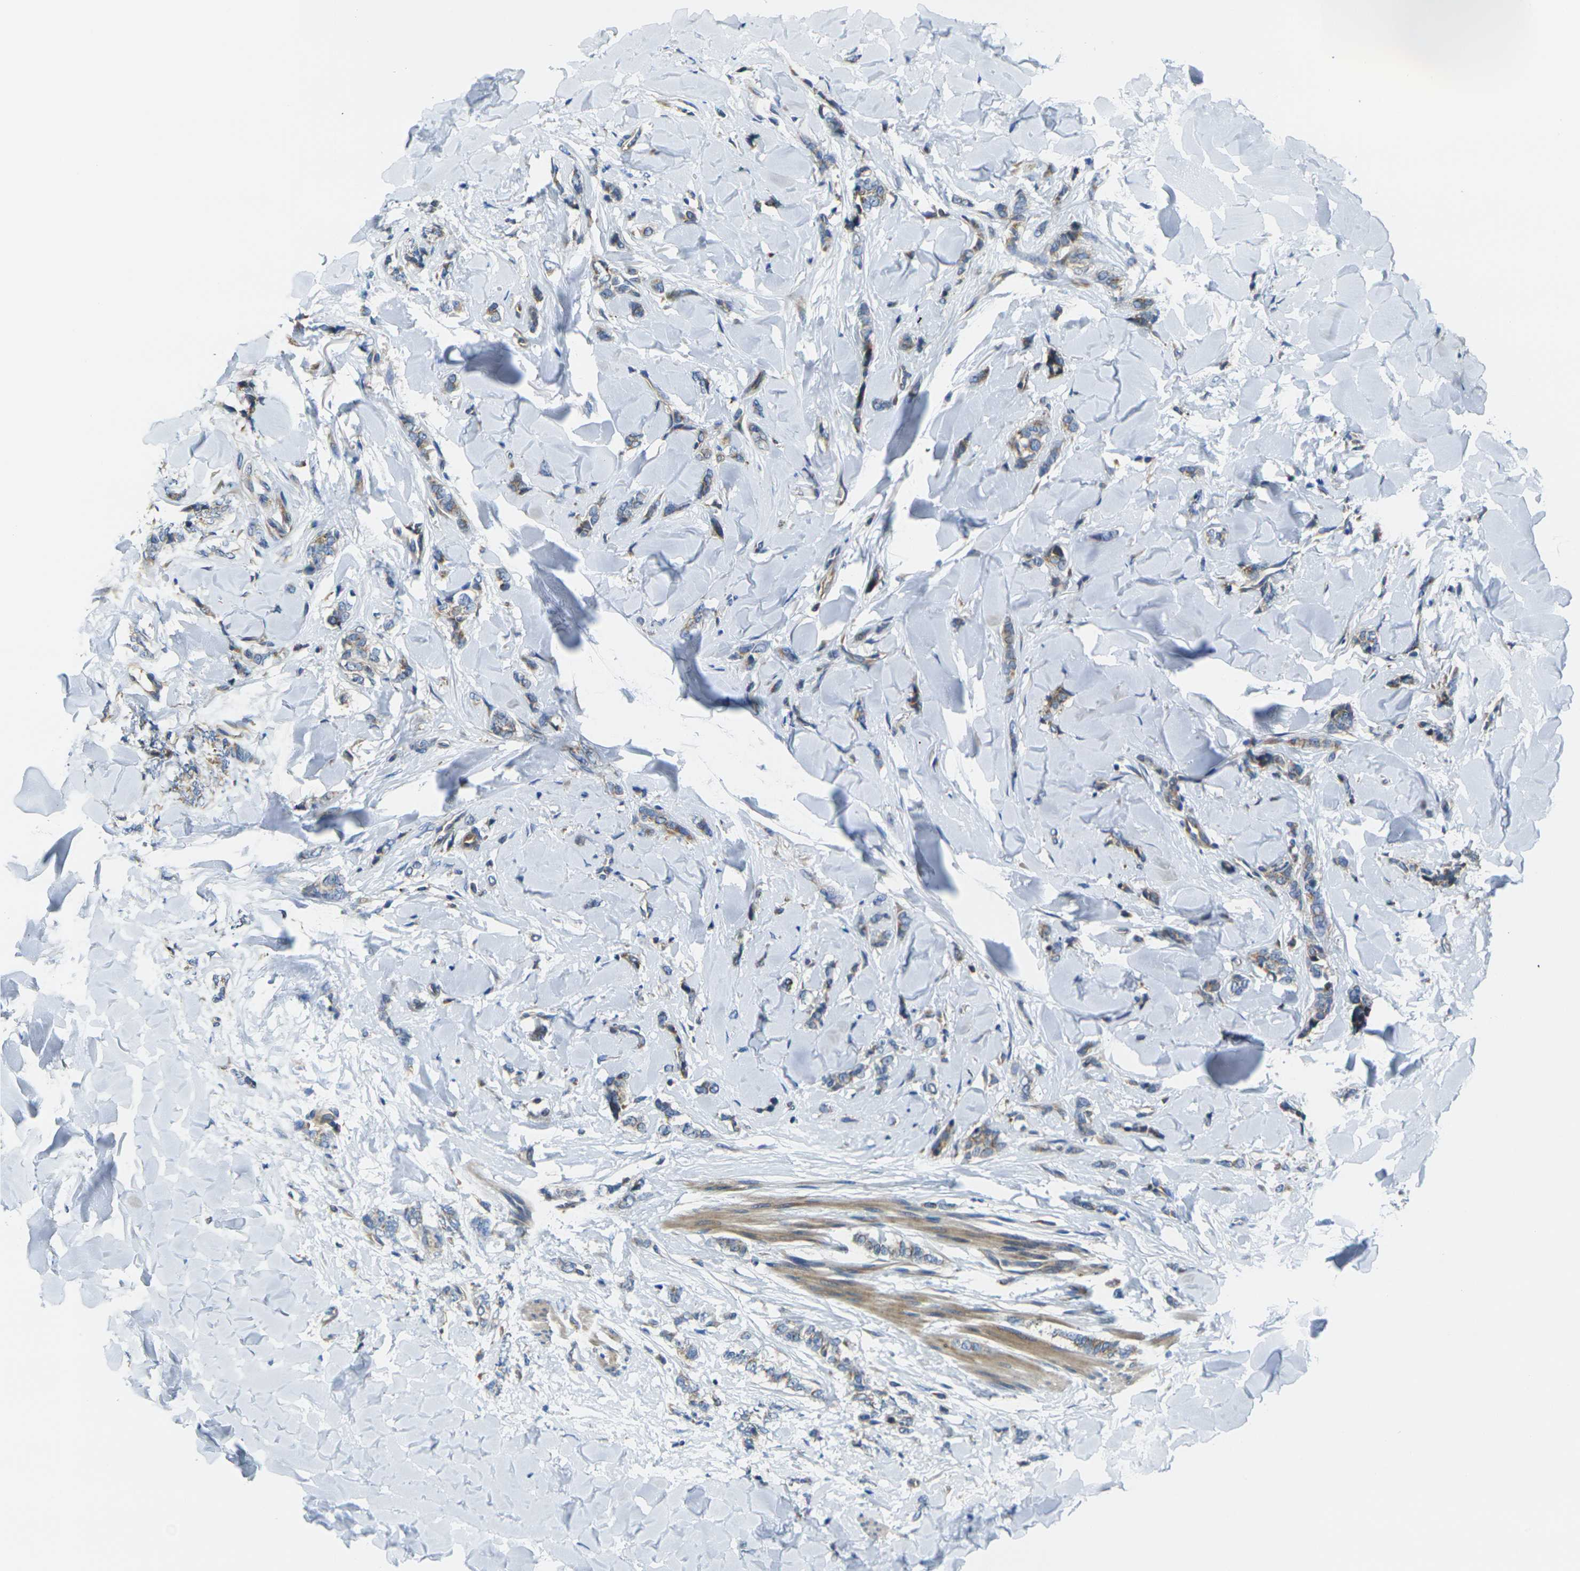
{"staining": {"intensity": "weak", "quantity": ">75%", "location": "cytoplasmic/membranous"}, "tissue": "breast cancer", "cell_type": "Tumor cells", "image_type": "cancer", "snomed": [{"axis": "morphology", "description": "Lobular carcinoma"}, {"axis": "topography", "description": "Skin"}, {"axis": "topography", "description": "Breast"}], "caption": "Human lobular carcinoma (breast) stained with a brown dye displays weak cytoplasmic/membranous positive staining in about >75% of tumor cells.", "gene": "FZD1", "patient": {"sex": "female", "age": 46}}